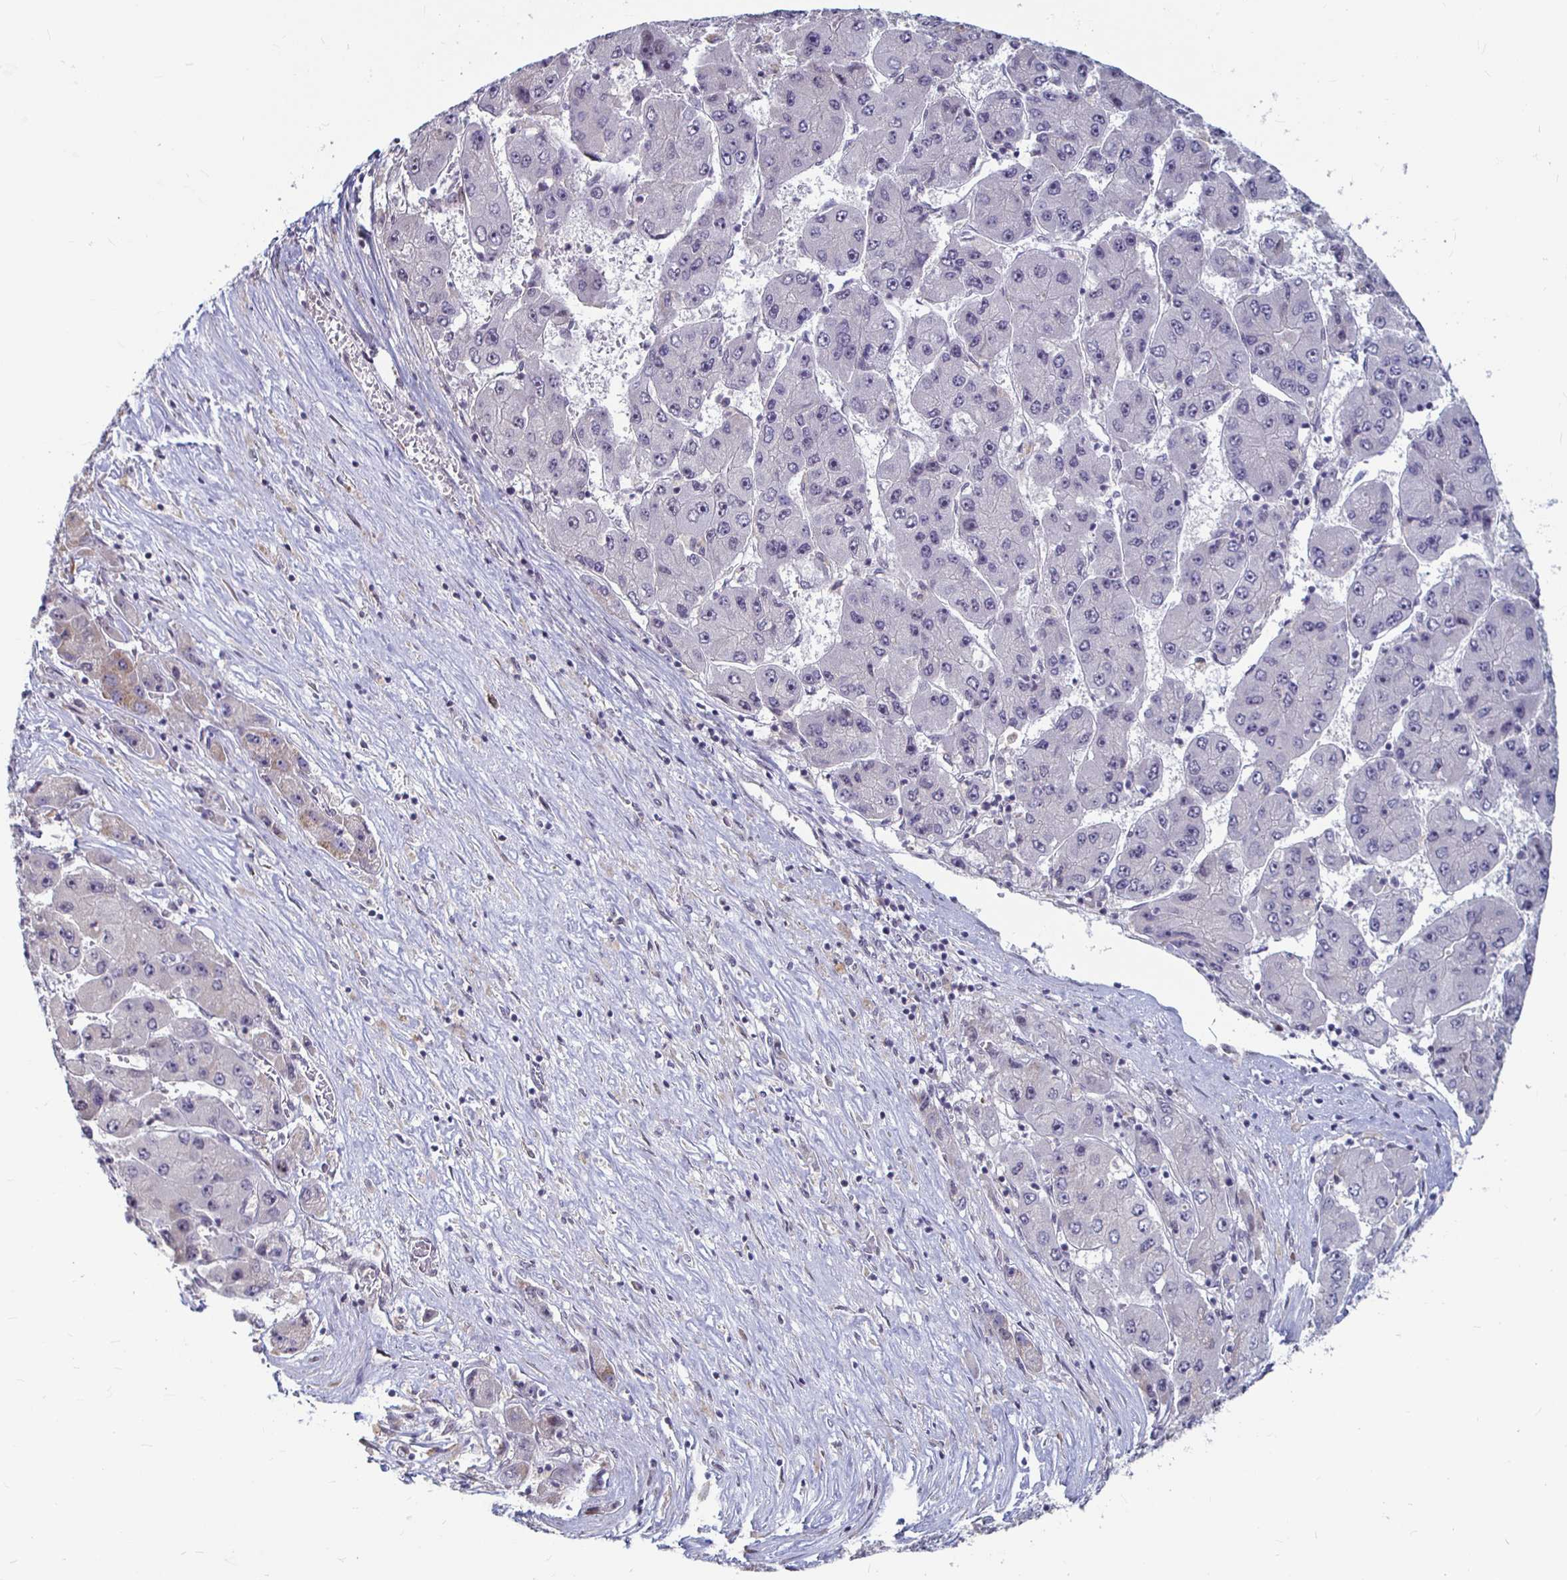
{"staining": {"intensity": "negative", "quantity": "none", "location": "none"}, "tissue": "liver cancer", "cell_type": "Tumor cells", "image_type": "cancer", "snomed": [{"axis": "morphology", "description": "Carcinoma, Hepatocellular, NOS"}, {"axis": "topography", "description": "Liver"}], "caption": "Immunohistochemical staining of hepatocellular carcinoma (liver) displays no significant positivity in tumor cells.", "gene": "CAPN11", "patient": {"sex": "female", "age": 61}}